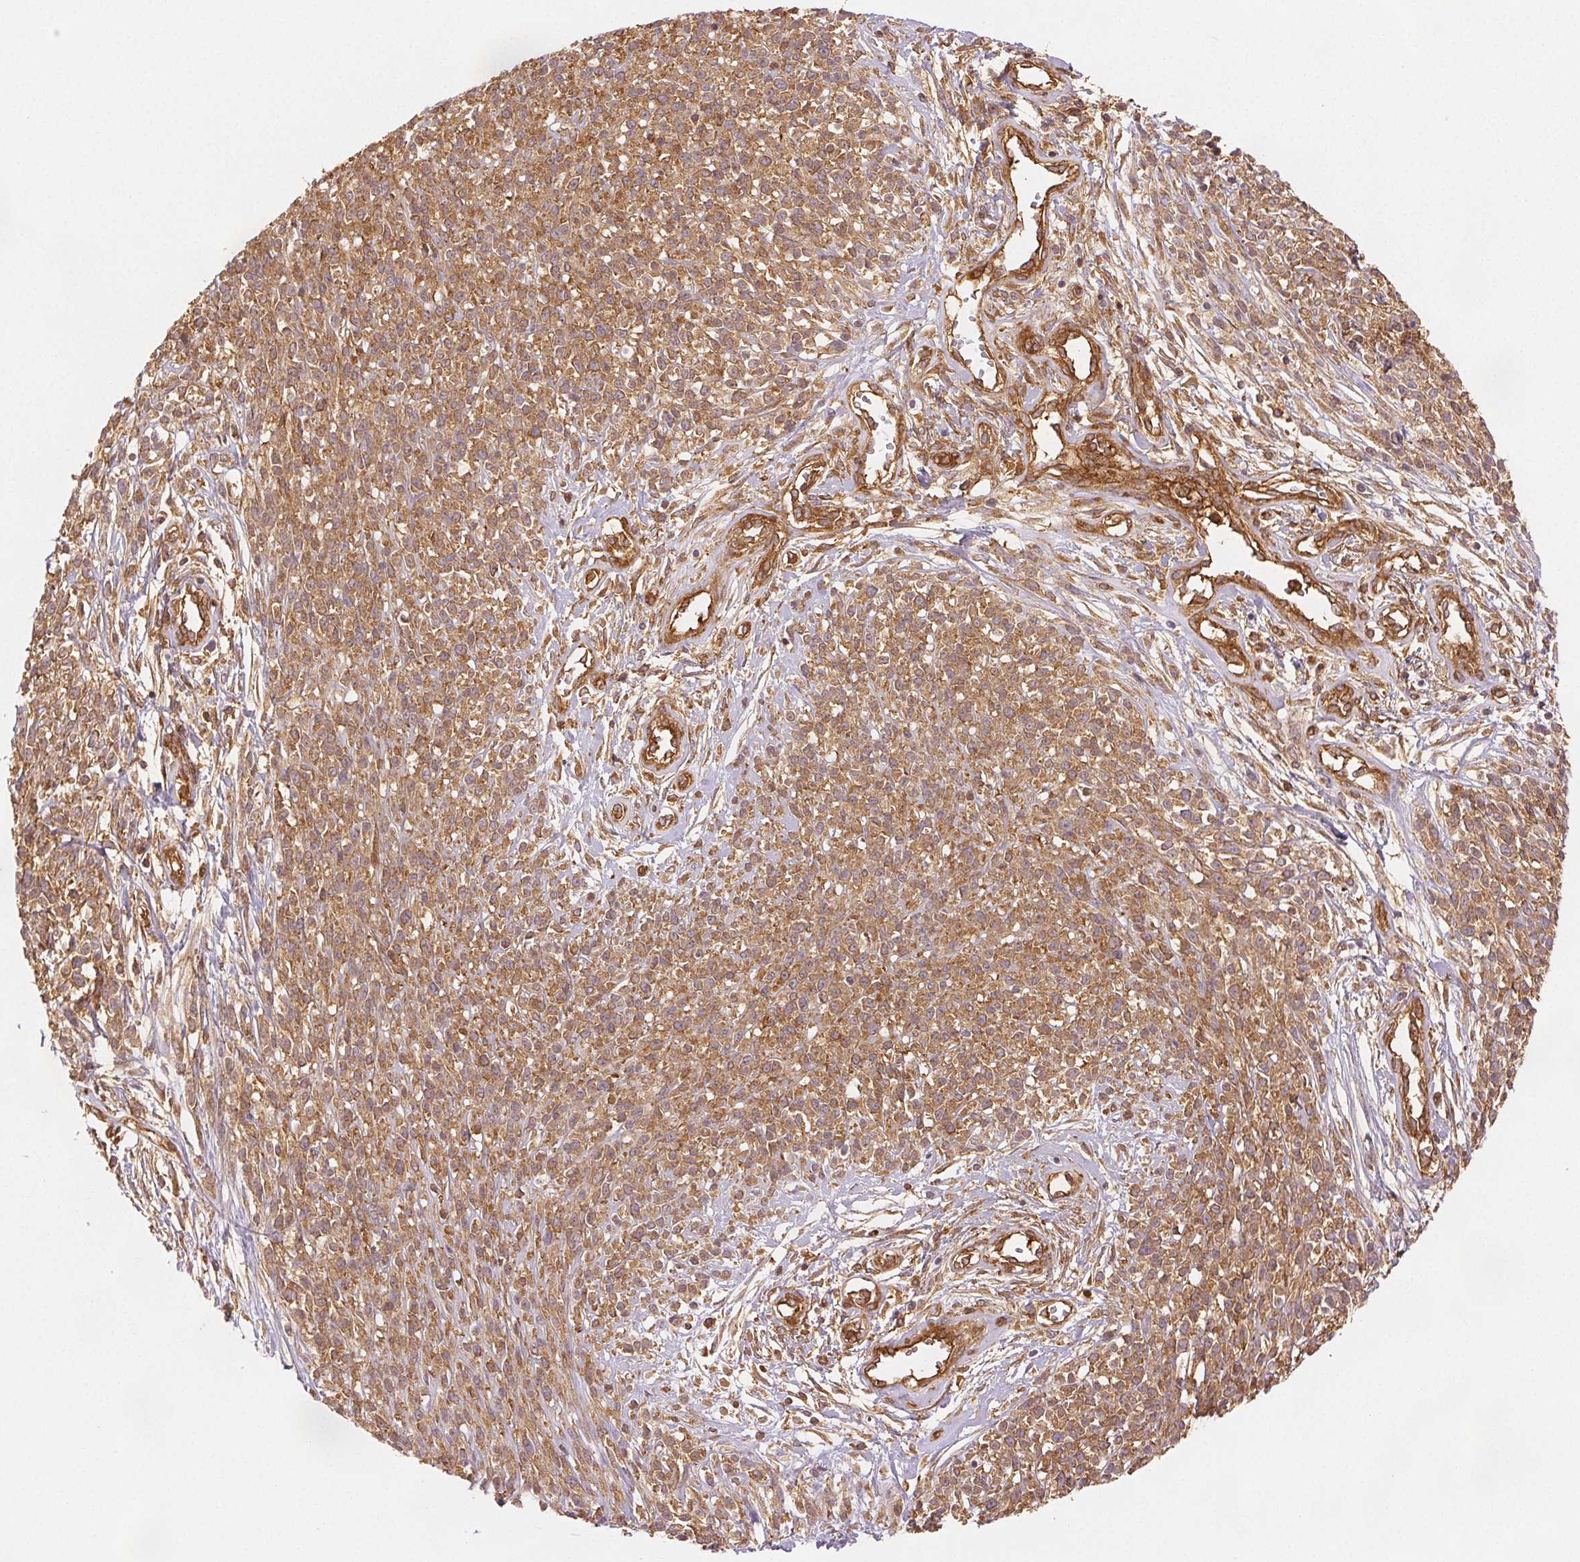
{"staining": {"intensity": "moderate", "quantity": ">75%", "location": "cytoplasmic/membranous"}, "tissue": "melanoma", "cell_type": "Tumor cells", "image_type": "cancer", "snomed": [{"axis": "morphology", "description": "Malignant melanoma, NOS"}, {"axis": "topography", "description": "Skin"}, {"axis": "topography", "description": "Skin of trunk"}], "caption": "Human melanoma stained with a brown dye demonstrates moderate cytoplasmic/membranous positive expression in approximately >75% of tumor cells.", "gene": "DIAPH2", "patient": {"sex": "male", "age": 74}}